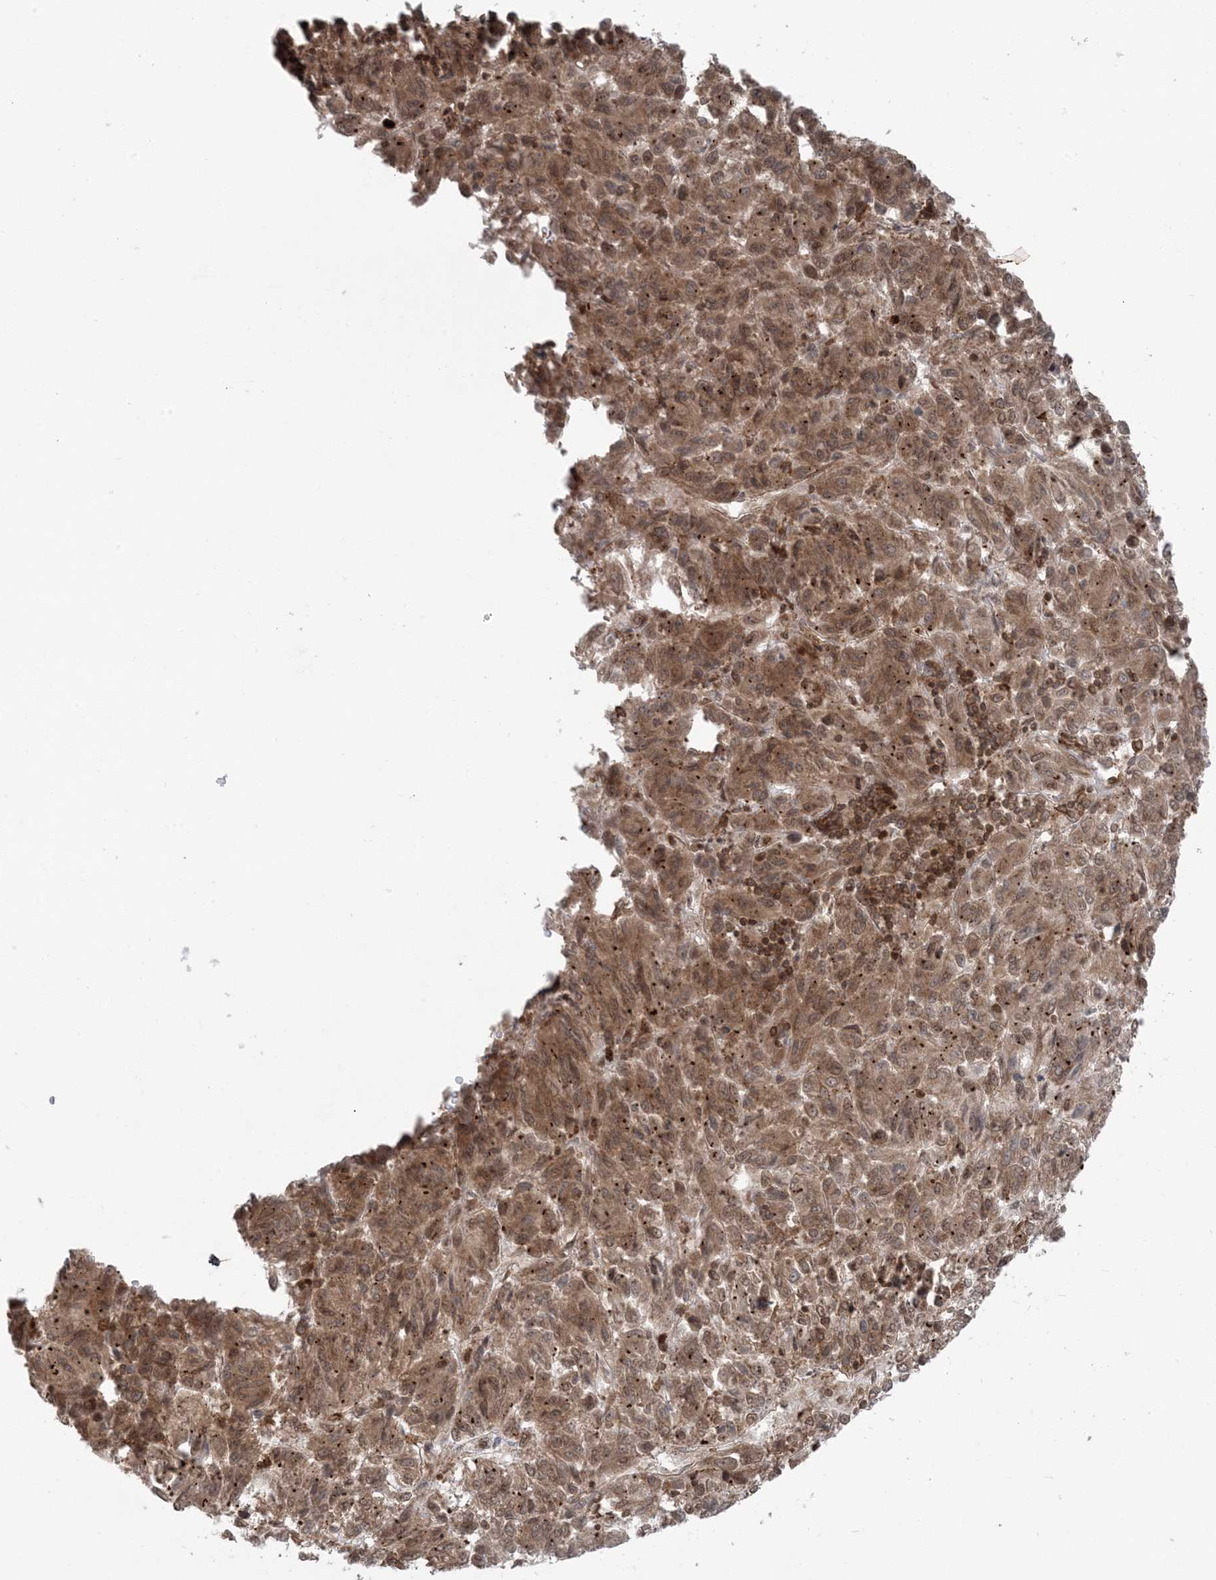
{"staining": {"intensity": "moderate", "quantity": ">75%", "location": "cytoplasmic/membranous,nuclear"}, "tissue": "melanoma", "cell_type": "Tumor cells", "image_type": "cancer", "snomed": [{"axis": "morphology", "description": "Malignant melanoma, Metastatic site"}, {"axis": "topography", "description": "Lung"}], "caption": "Protein expression analysis of melanoma exhibits moderate cytoplasmic/membranous and nuclear positivity in about >75% of tumor cells. The staining was performed using DAB to visualize the protein expression in brown, while the nuclei were stained in blue with hematoxylin (Magnification: 20x).", "gene": "DDX19B", "patient": {"sex": "male", "age": 64}}